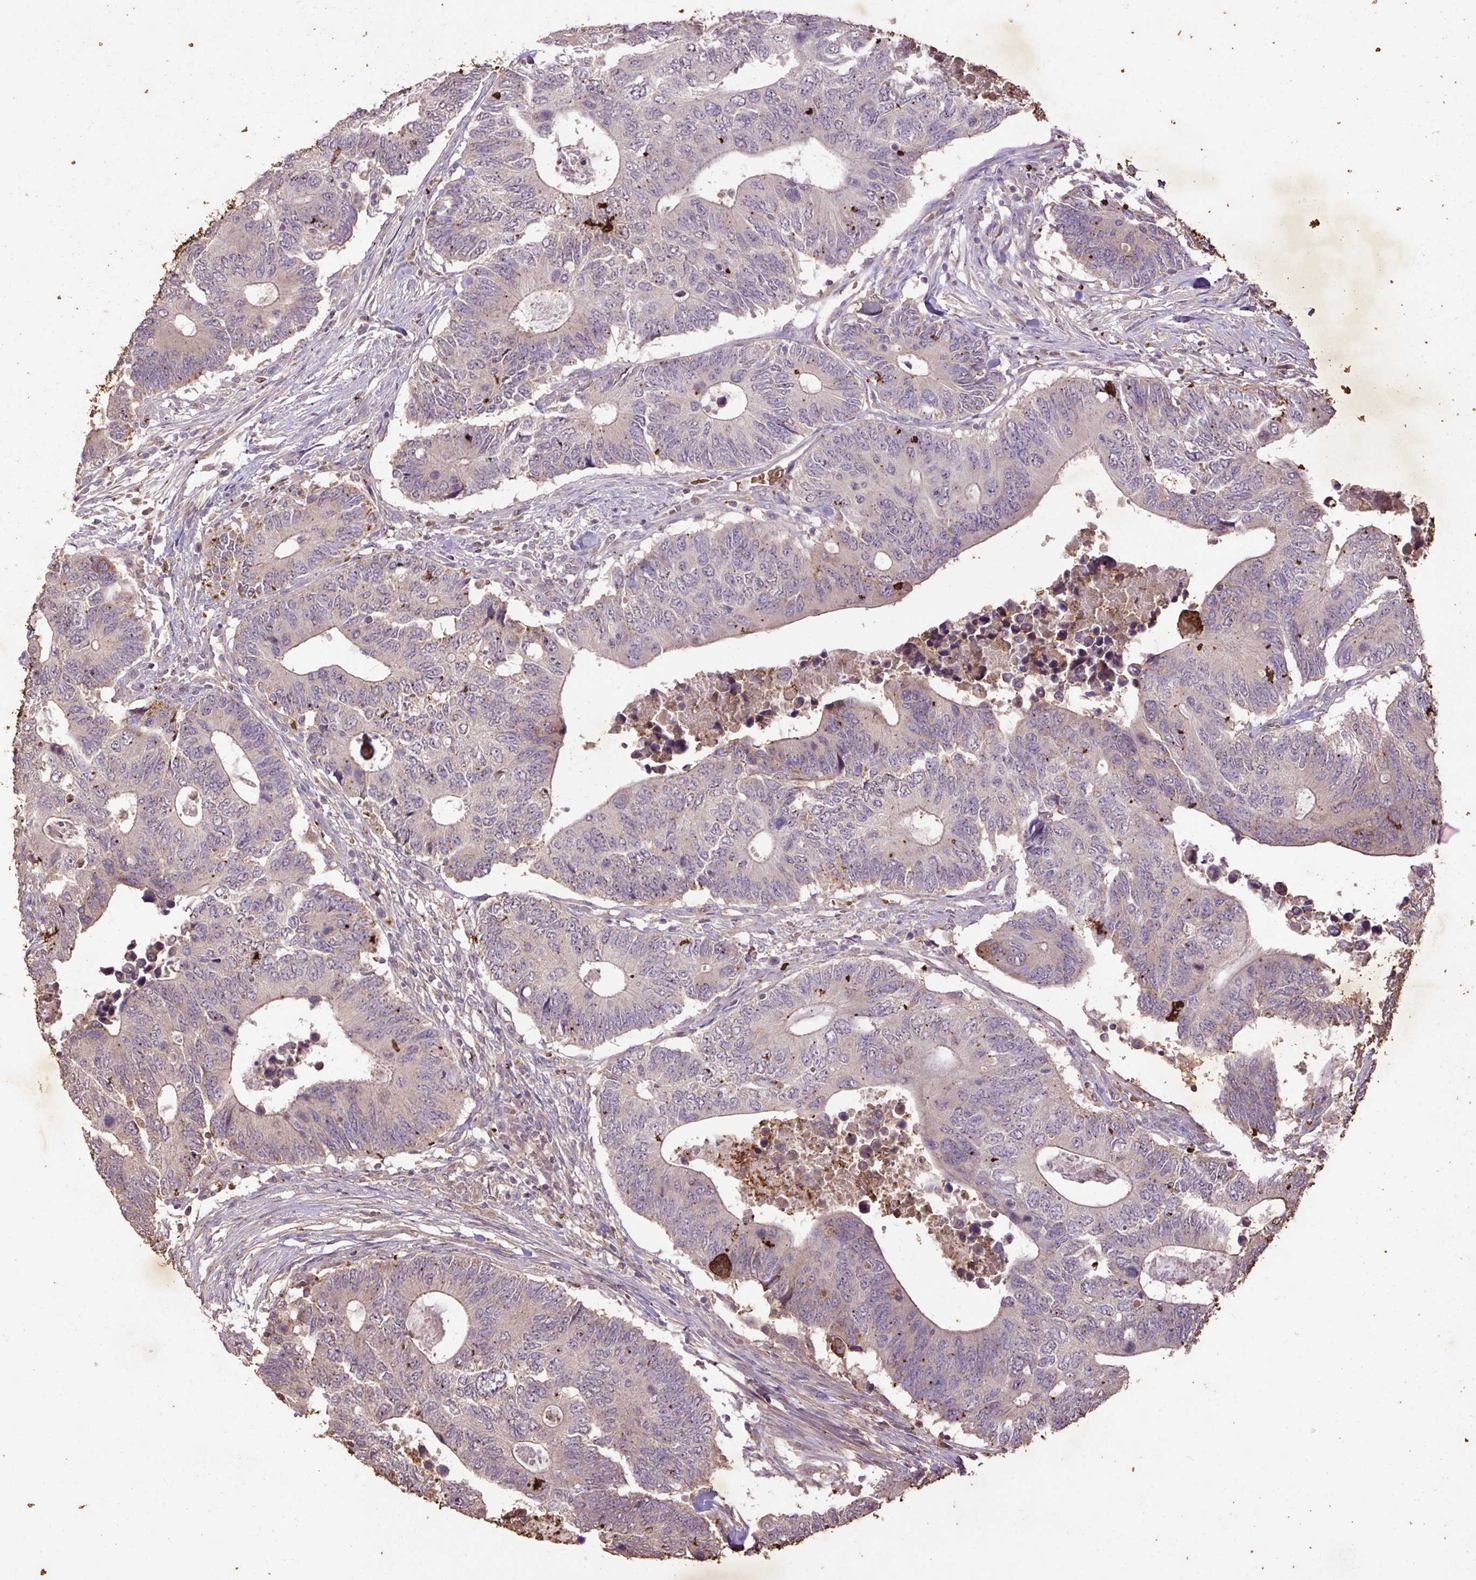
{"staining": {"intensity": "negative", "quantity": "none", "location": "none"}, "tissue": "colorectal cancer", "cell_type": "Tumor cells", "image_type": "cancer", "snomed": [{"axis": "morphology", "description": "Adenocarcinoma, NOS"}, {"axis": "topography", "description": "Colon"}], "caption": "High power microscopy photomicrograph of an immunohistochemistry image of adenocarcinoma (colorectal), revealing no significant expression in tumor cells.", "gene": "LRTM2", "patient": {"sex": "male", "age": 87}}